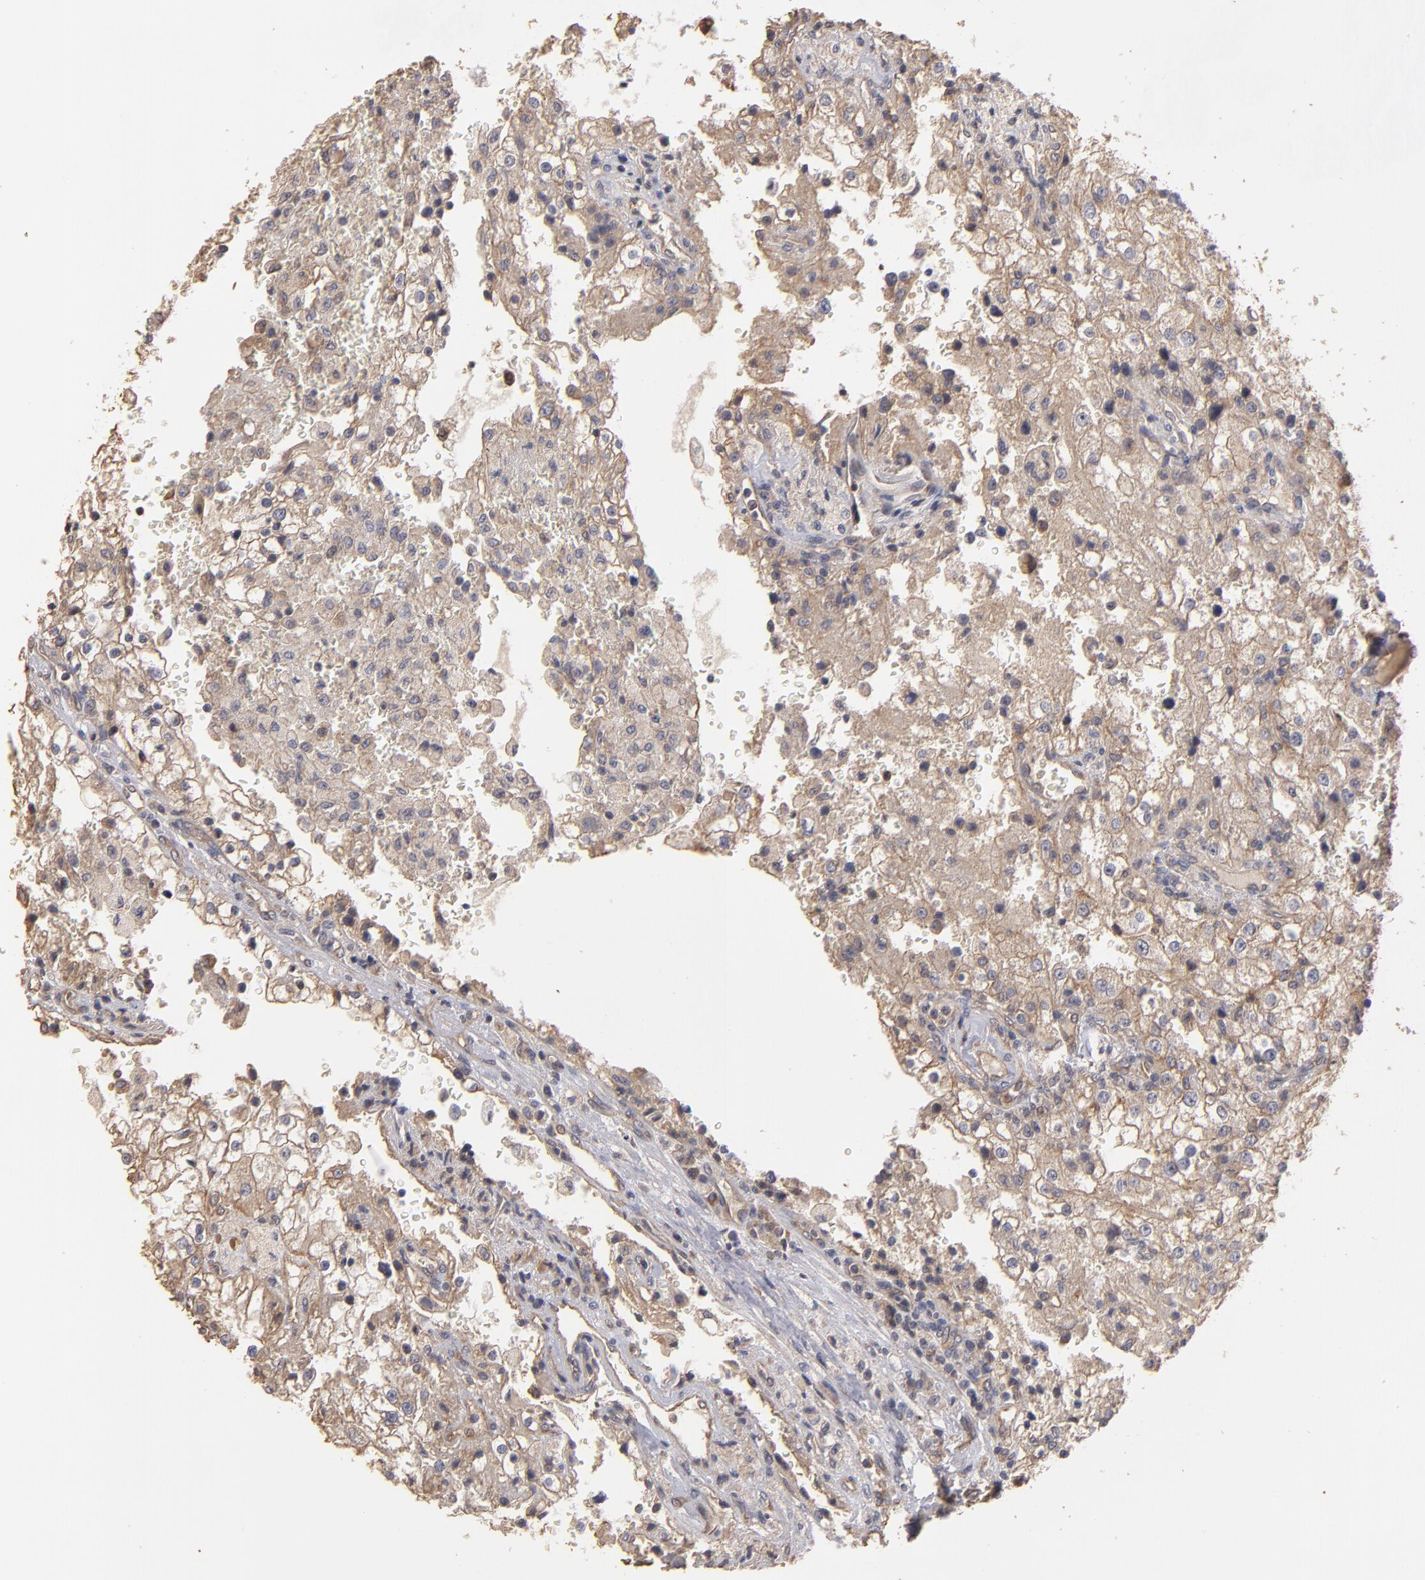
{"staining": {"intensity": "moderate", "quantity": ">75%", "location": "cytoplasmic/membranous"}, "tissue": "renal cancer", "cell_type": "Tumor cells", "image_type": "cancer", "snomed": [{"axis": "morphology", "description": "Adenocarcinoma, NOS"}, {"axis": "topography", "description": "Kidney"}], "caption": "Protein analysis of renal cancer tissue exhibits moderate cytoplasmic/membranous expression in approximately >75% of tumor cells. (IHC, brightfield microscopy, high magnification).", "gene": "DMD", "patient": {"sex": "female", "age": 74}}